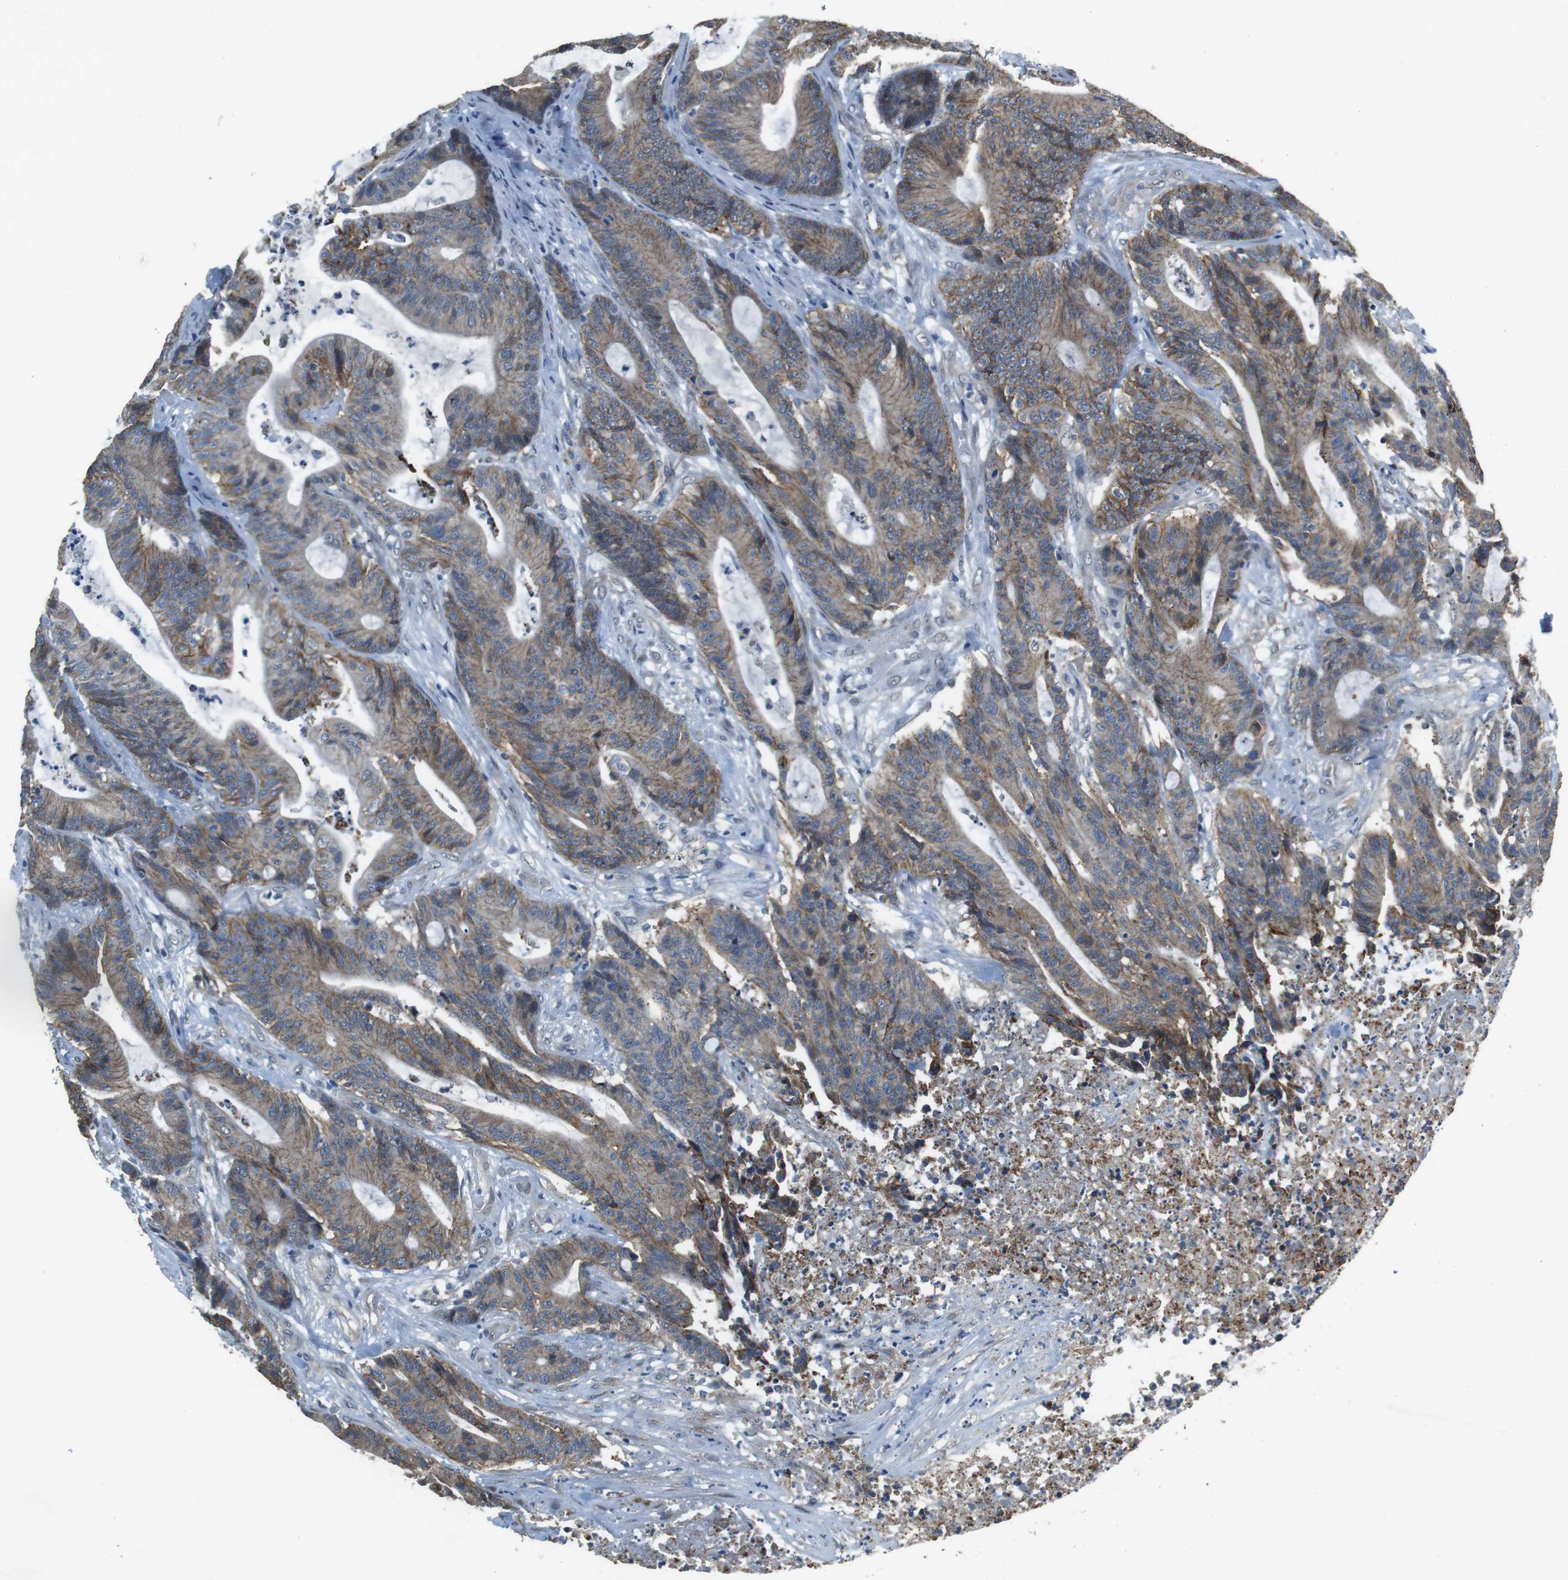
{"staining": {"intensity": "moderate", "quantity": "25%-75%", "location": "cytoplasmic/membranous"}, "tissue": "colorectal cancer", "cell_type": "Tumor cells", "image_type": "cancer", "snomed": [{"axis": "morphology", "description": "Adenocarcinoma, NOS"}, {"axis": "topography", "description": "Colon"}], "caption": "A histopathology image of adenocarcinoma (colorectal) stained for a protein reveals moderate cytoplasmic/membranous brown staining in tumor cells.", "gene": "CLDN7", "patient": {"sex": "female", "age": 84}}